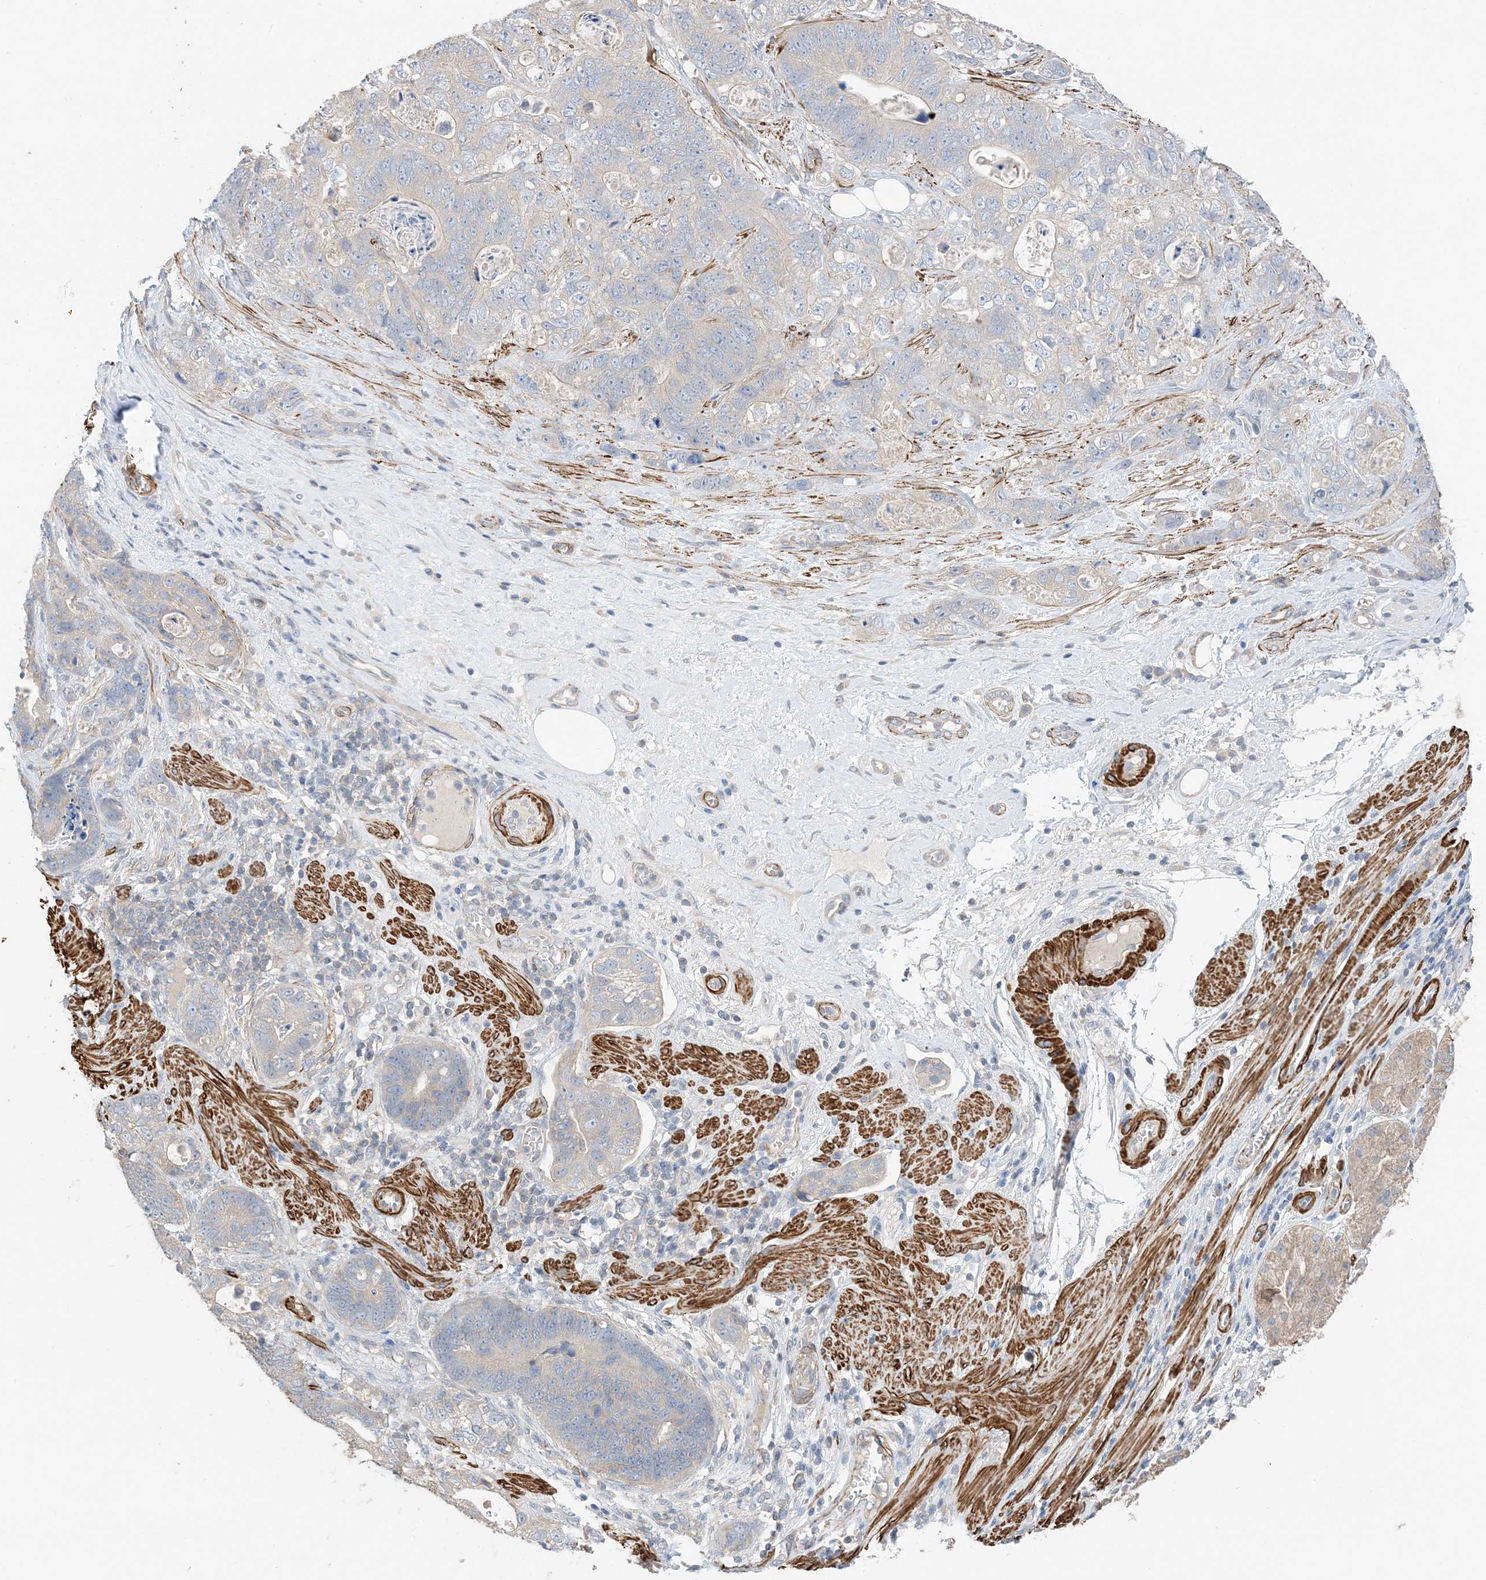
{"staining": {"intensity": "negative", "quantity": "none", "location": "none"}, "tissue": "stomach cancer", "cell_type": "Tumor cells", "image_type": "cancer", "snomed": [{"axis": "morphology", "description": "Normal tissue, NOS"}, {"axis": "morphology", "description": "Adenocarcinoma, NOS"}, {"axis": "topography", "description": "Stomach"}], "caption": "Immunohistochemical staining of stomach cancer demonstrates no significant expression in tumor cells.", "gene": "KIFBP", "patient": {"sex": "female", "age": 89}}